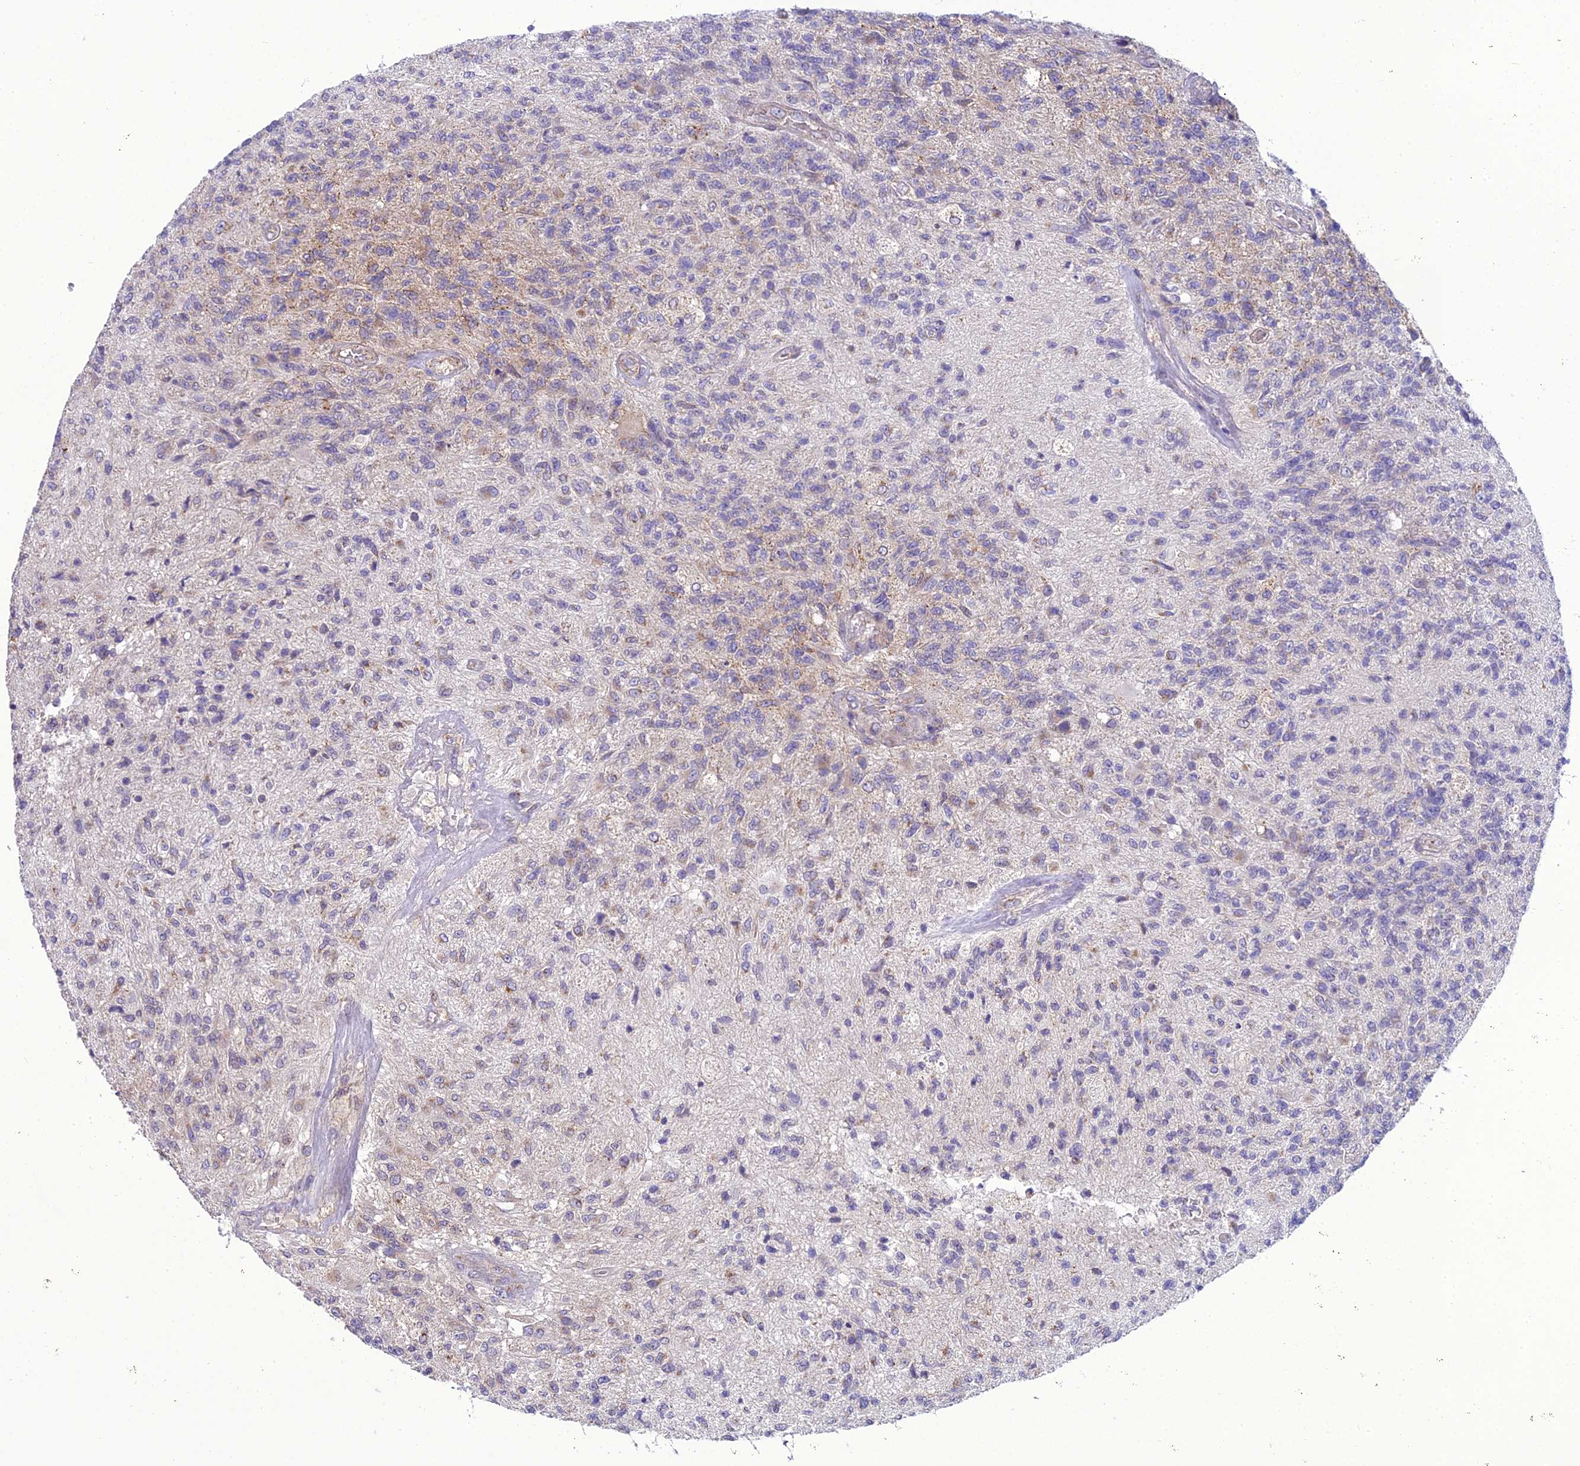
{"staining": {"intensity": "weak", "quantity": "<25%", "location": "cytoplasmic/membranous"}, "tissue": "glioma", "cell_type": "Tumor cells", "image_type": "cancer", "snomed": [{"axis": "morphology", "description": "Glioma, malignant, High grade"}, {"axis": "topography", "description": "Brain"}], "caption": "Immunohistochemistry (IHC) image of human glioma stained for a protein (brown), which displays no expression in tumor cells. The staining was performed using DAB to visualize the protein expression in brown, while the nuclei were stained in blue with hematoxylin (Magnification: 20x).", "gene": "GOLPH3", "patient": {"sex": "male", "age": 56}}